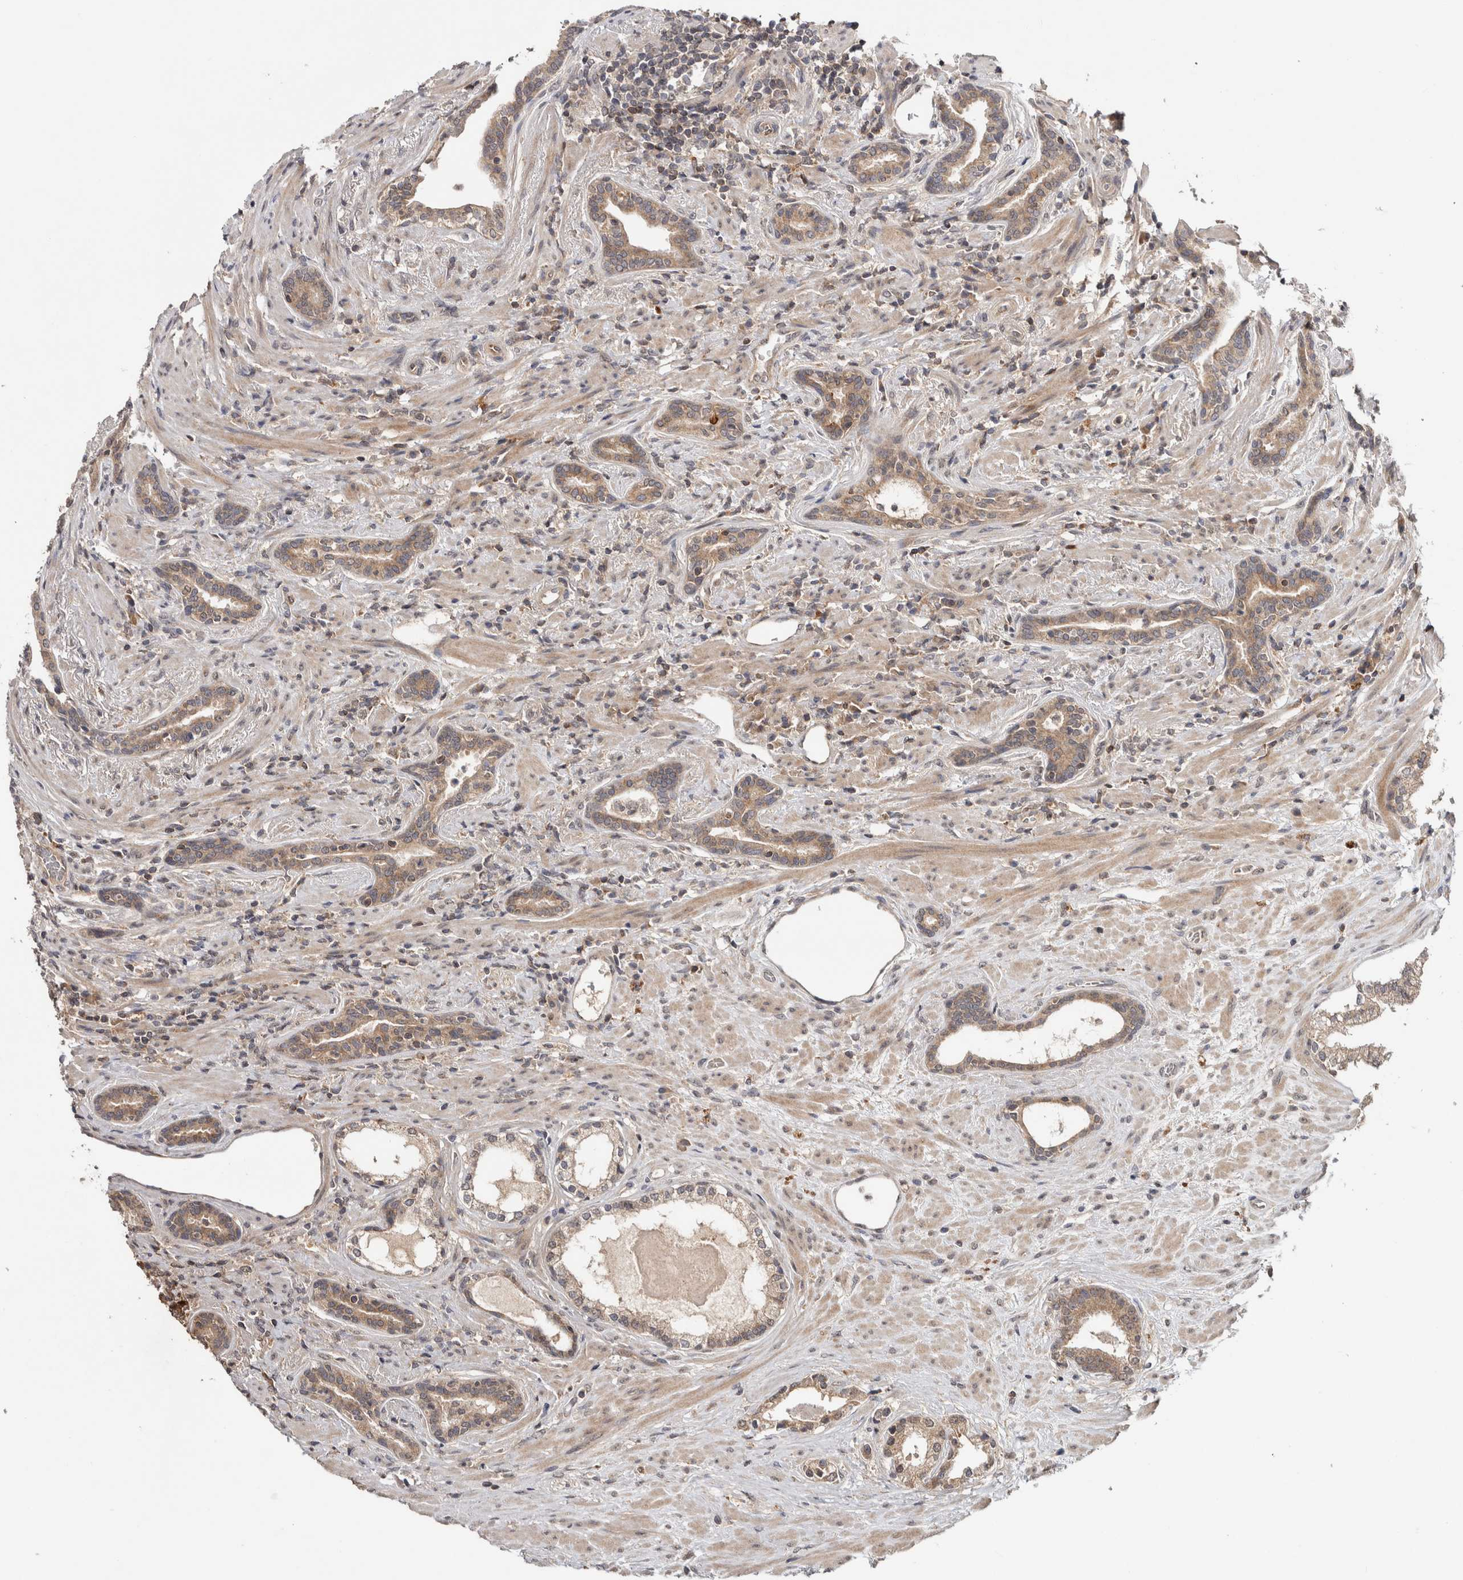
{"staining": {"intensity": "weak", "quantity": ">75%", "location": "cytoplasmic/membranous"}, "tissue": "prostate cancer", "cell_type": "Tumor cells", "image_type": "cancer", "snomed": [{"axis": "morphology", "description": "Adenocarcinoma, High grade"}, {"axis": "topography", "description": "Prostate"}], "caption": "Human high-grade adenocarcinoma (prostate) stained for a protein (brown) reveals weak cytoplasmic/membranous positive staining in about >75% of tumor cells.", "gene": "HMOX2", "patient": {"sex": "male", "age": 71}}